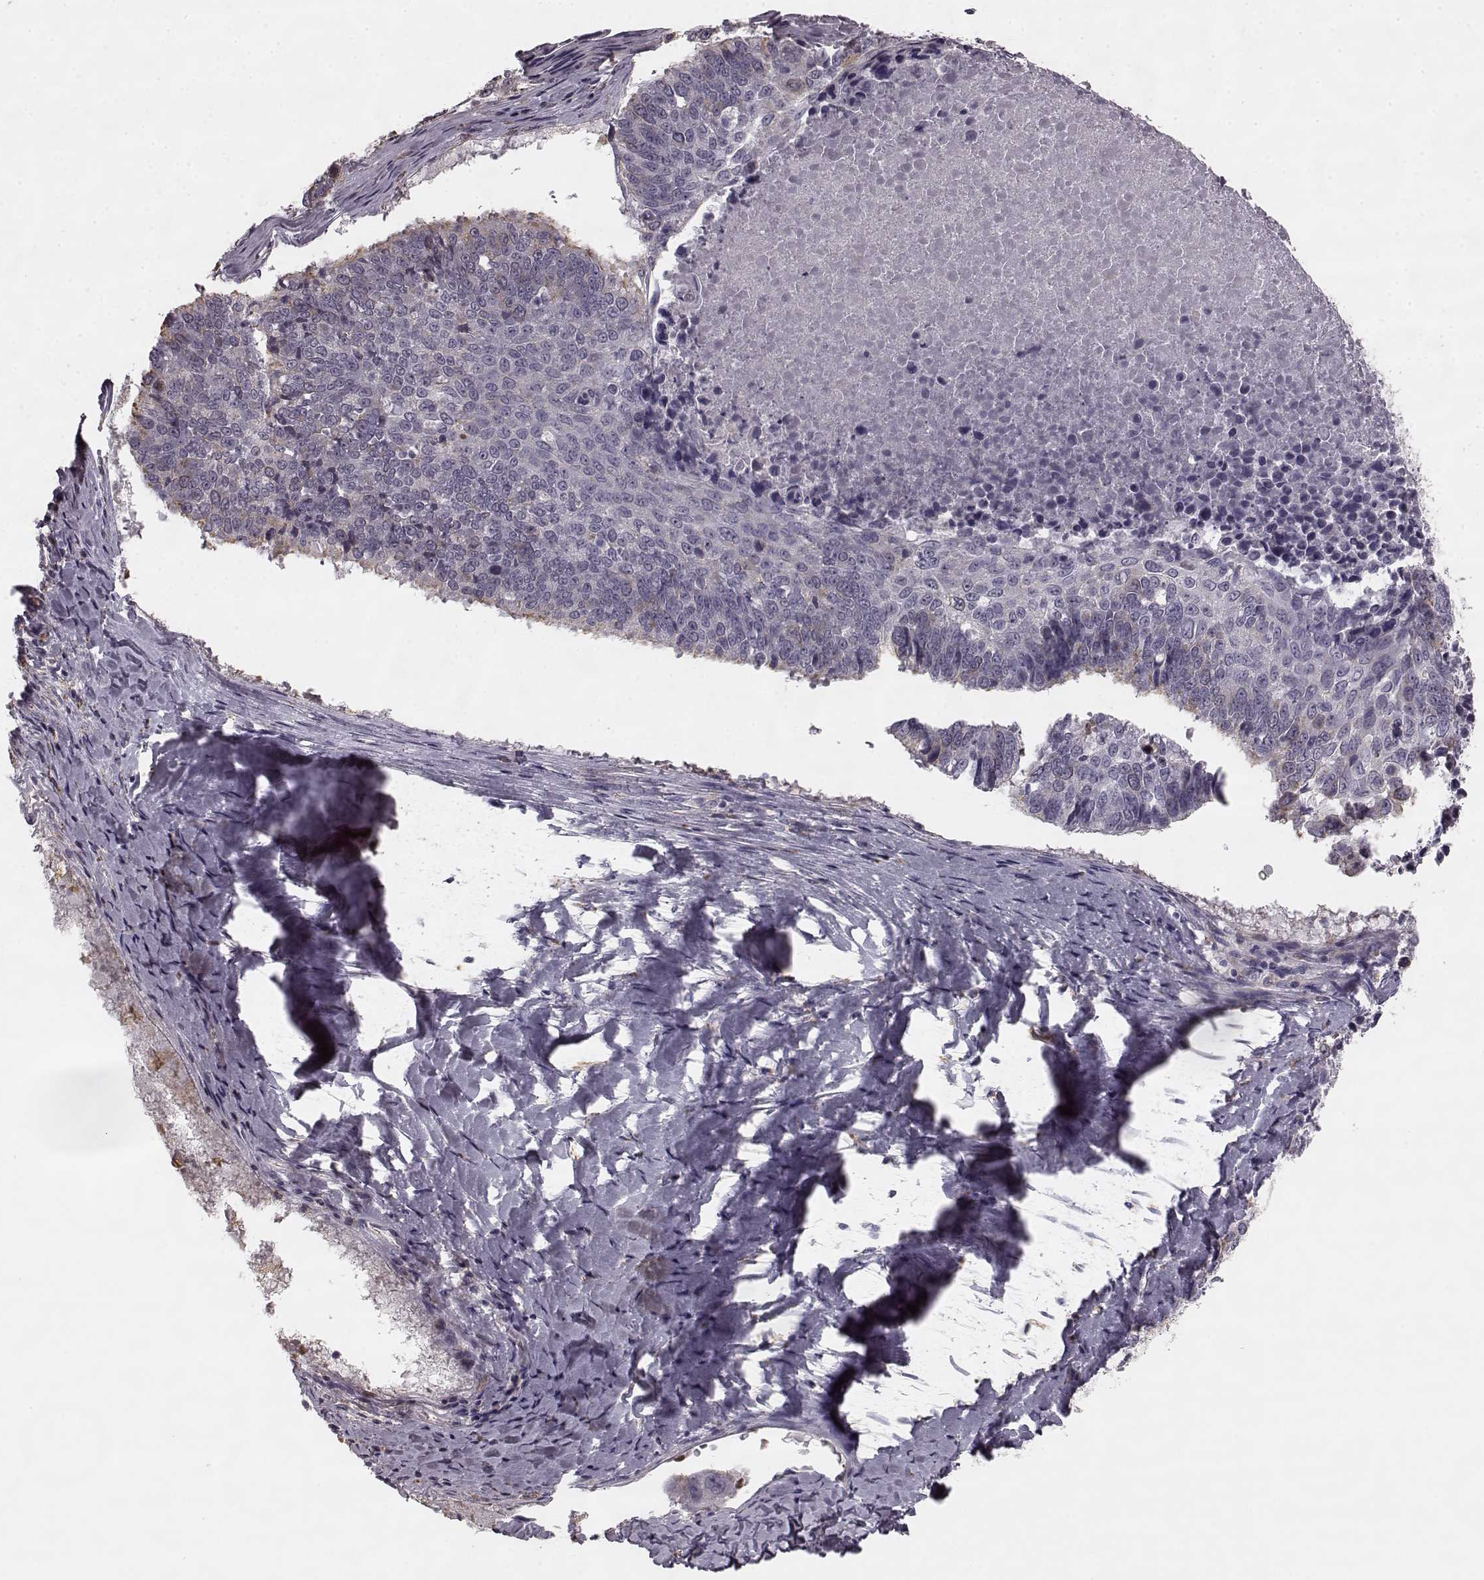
{"staining": {"intensity": "weak", "quantity": "<25%", "location": "cytoplasmic/membranous"}, "tissue": "lung cancer", "cell_type": "Tumor cells", "image_type": "cancer", "snomed": [{"axis": "morphology", "description": "Squamous cell carcinoma, NOS"}, {"axis": "topography", "description": "Lung"}], "caption": "Tumor cells show no significant positivity in squamous cell carcinoma (lung).", "gene": "HMMR", "patient": {"sex": "male", "age": 73}}